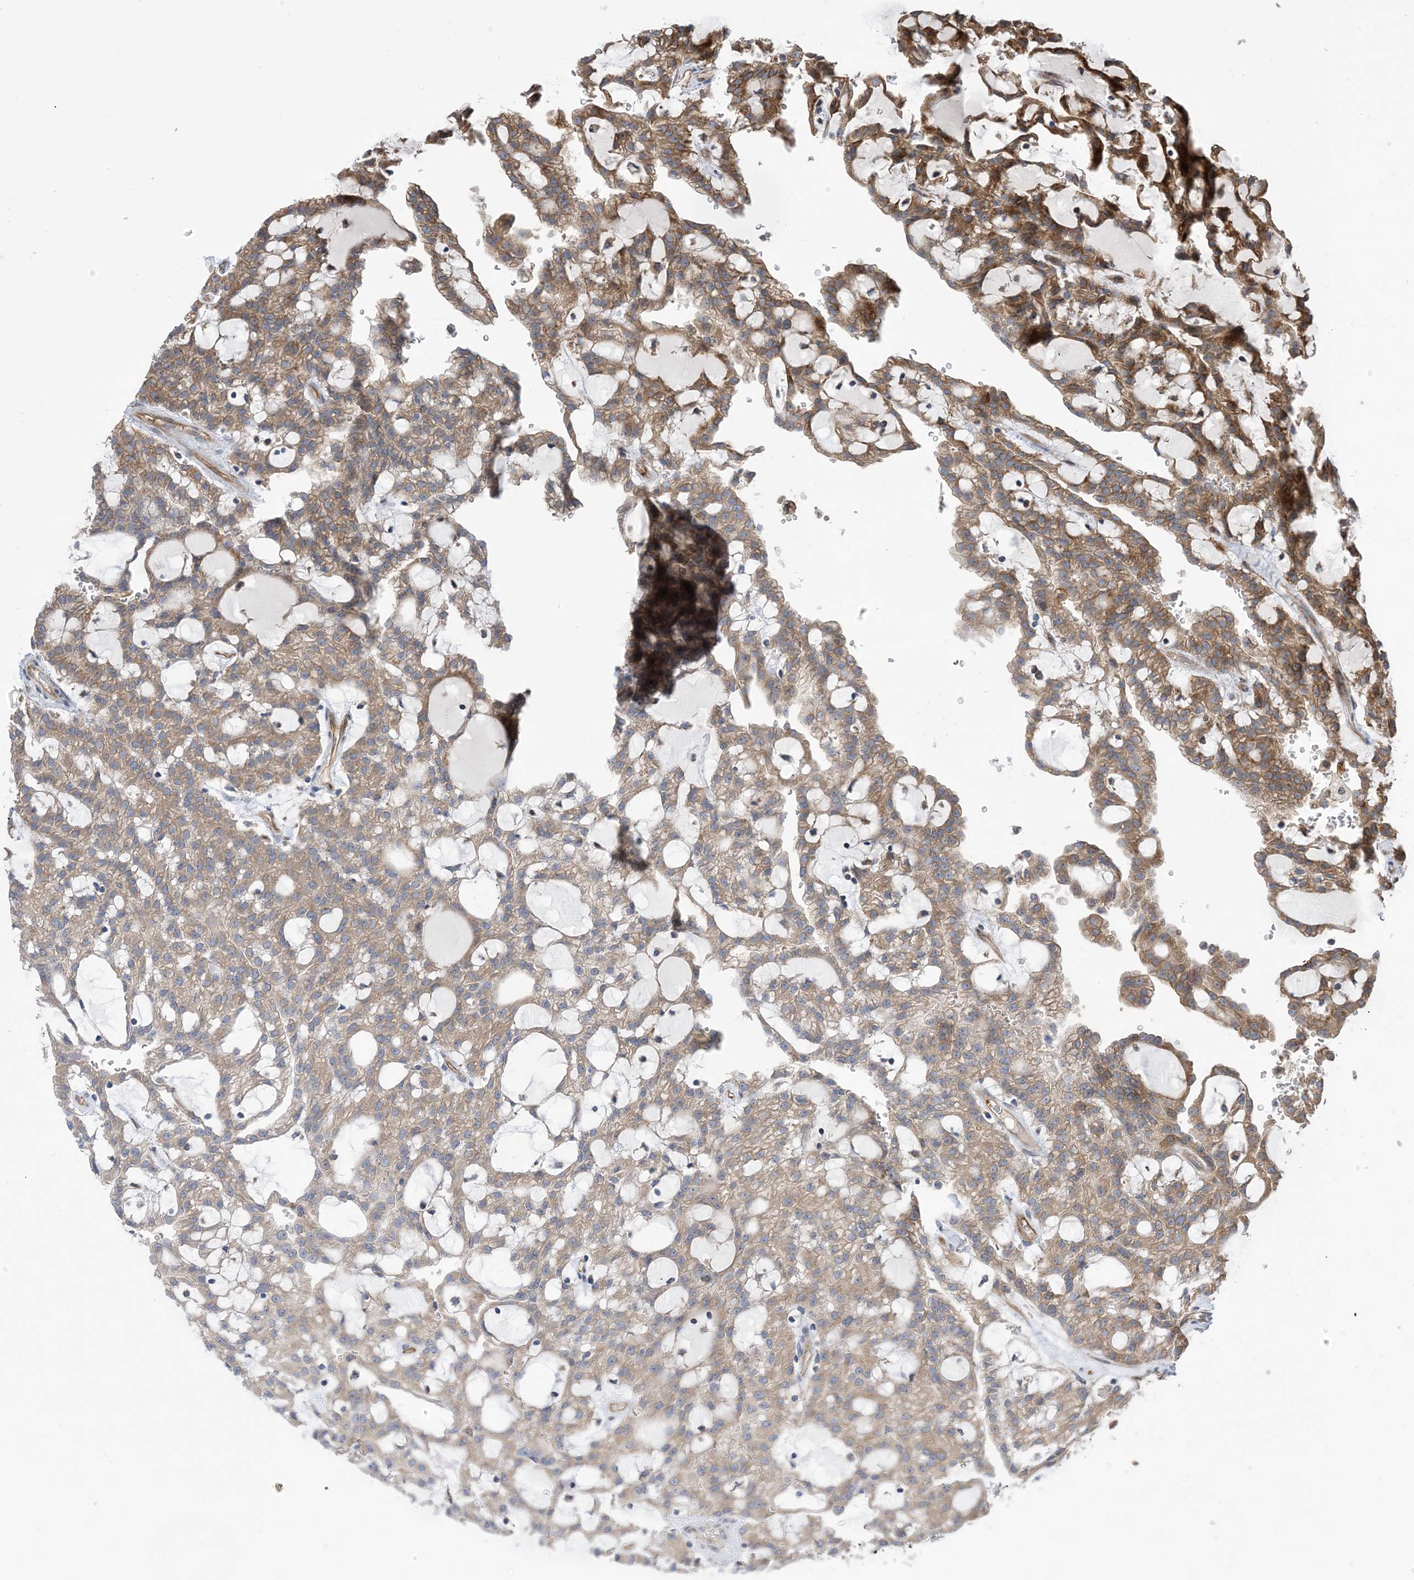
{"staining": {"intensity": "moderate", "quantity": ">75%", "location": "cytoplasmic/membranous"}, "tissue": "renal cancer", "cell_type": "Tumor cells", "image_type": "cancer", "snomed": [{"axis": "morphology", "description": "Adenocarcinoma, NOS"}, {"axis": "topography", "description": "Kidney"}], "caption": "Protein expression by immunohistochemistry displays moderate cytoplasmic/membranous expression in about >75% of tumor cells in adenocarcinoma (renal).", "gene": "CLEC16A", "patient": {"sex": "male", "age": 63}}